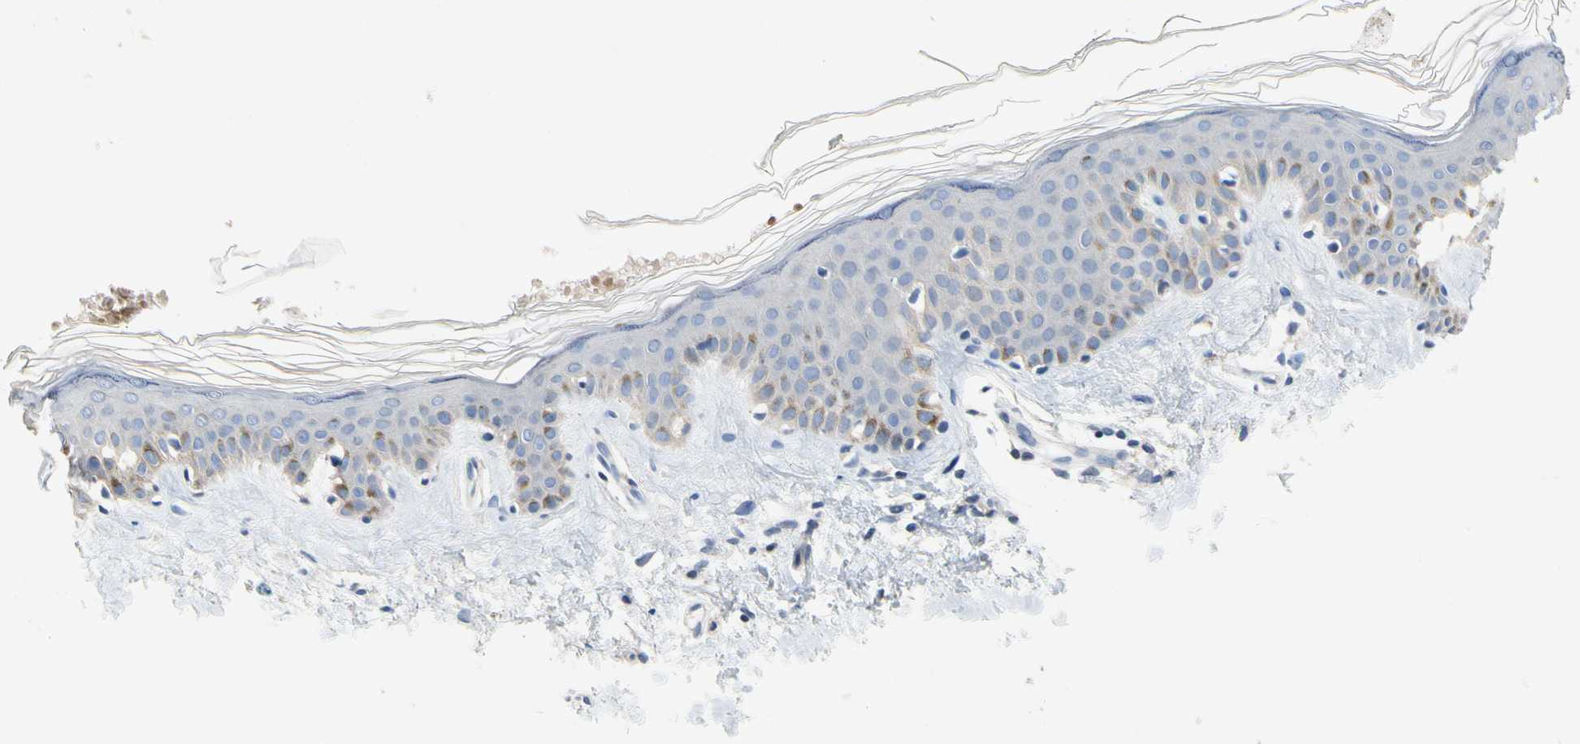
{"staining": {"intensity": "negative", "quantity": "none", "location": "none"}, "tissue": "skin", "cell_type": "Fibroblasts", "image_type": "normal", "snomed": [{"axis": "morphology", "description": "Normal tissue, NOS"}, {"axis": "topography", "description": "Skin"}], "caption": "A high-resolution photomicrograph shows IHC staining of normal skin, which demonstrates no significant expression in fibroblasts. Nuclei are stained in blue.", "gene": "RETSAT", "patient": {"sex": "male", "age": 67}}